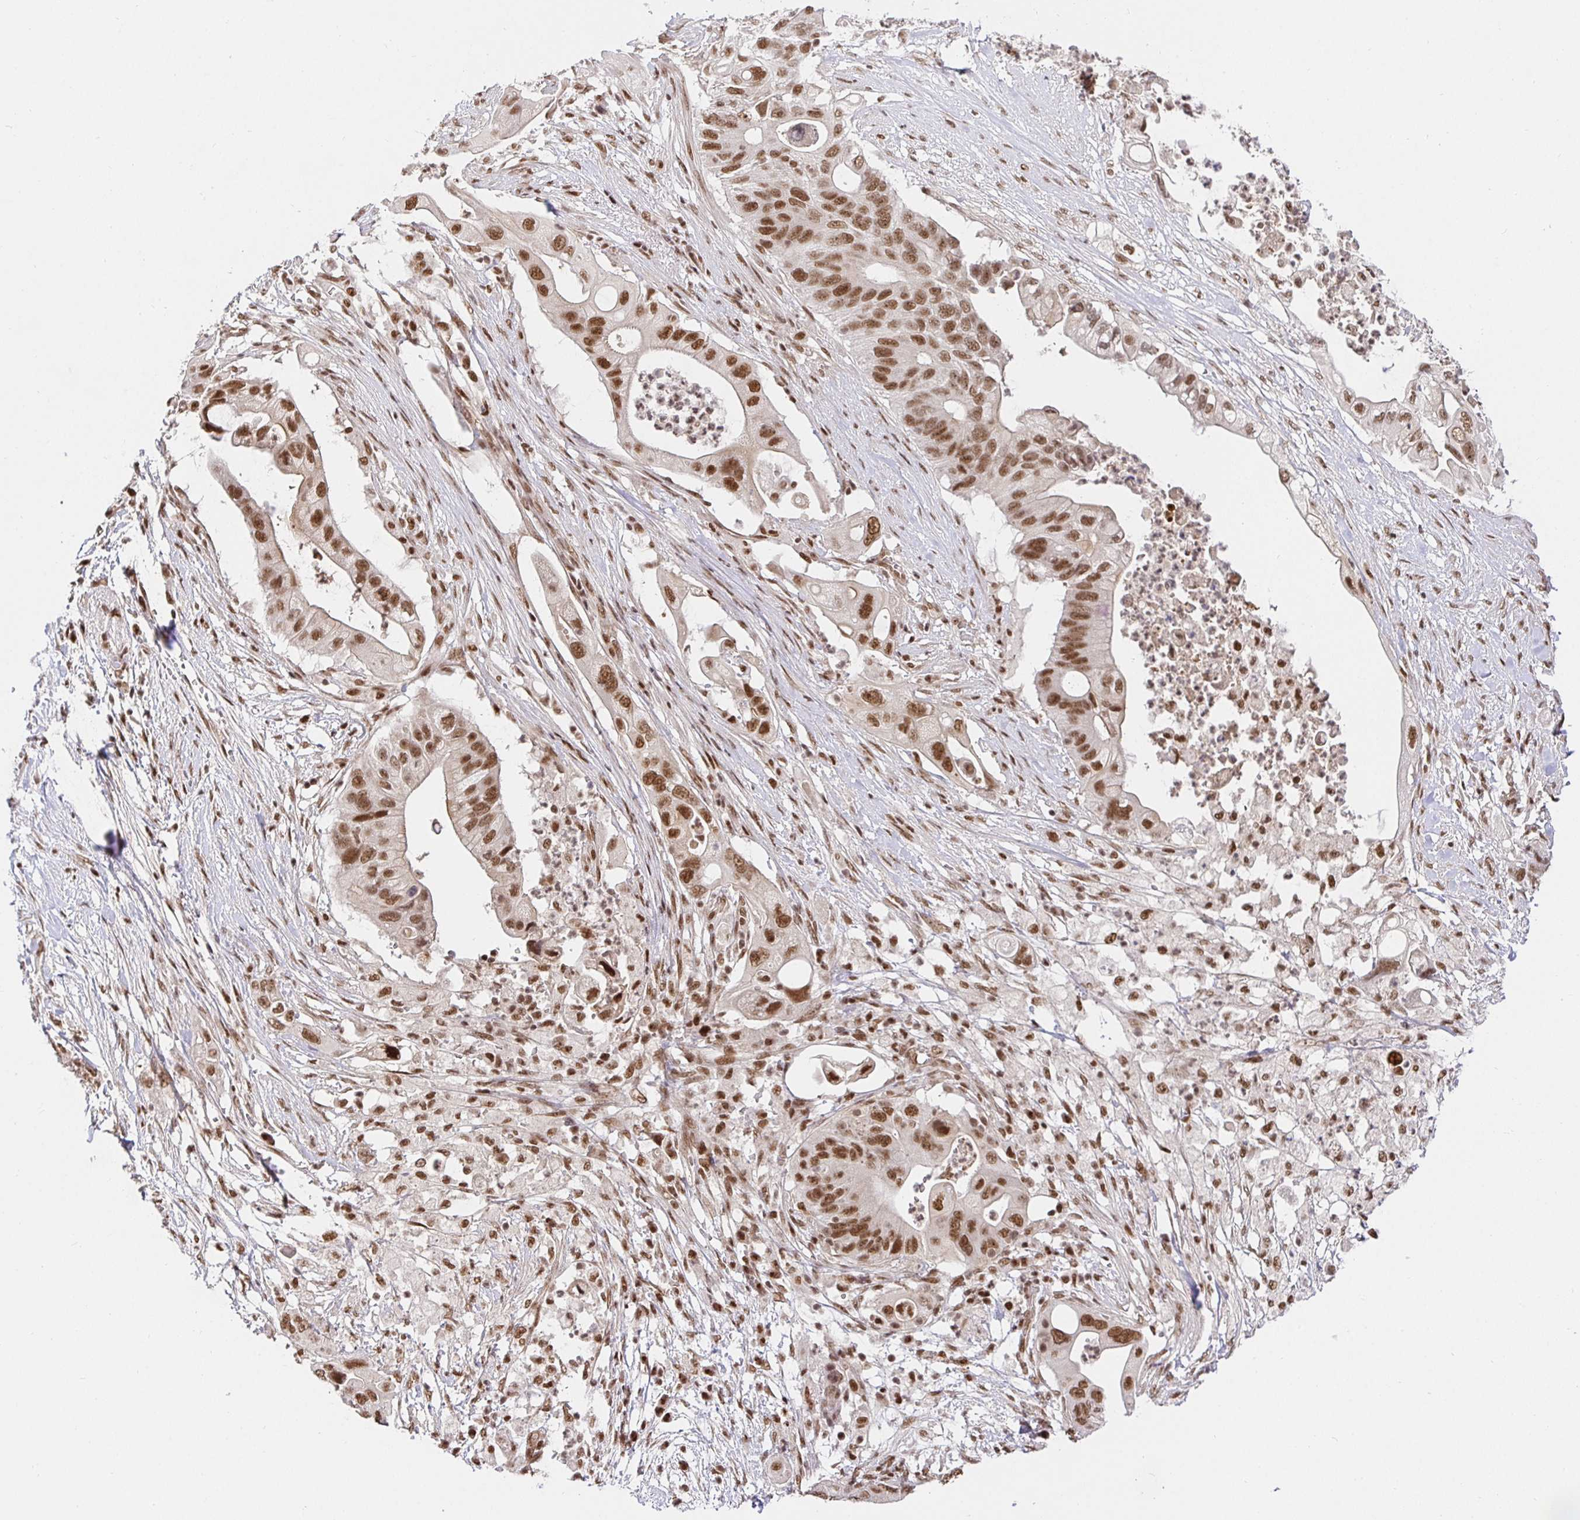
{"staining": {"intensity": "moderate", "quantity": ">75%", "location": "nuclear"}, "tissue": "pancreatic cancer", "cell_type": "Tumor cells", "image_type": "cancer", "snomed": [{"axis": "morphology", "description": "Adenocarcinoma, NOS"}, {"axis": "topography", "description": "Pancreas"}], "caption": "Pancreatic adenocarcinoma tissue reveals moderate nuclear expression in about >75% of tumor cells, visualized by immunohistochemistry.", "gene": "USF1", "patient": {"sex": "female", "age": 72}}